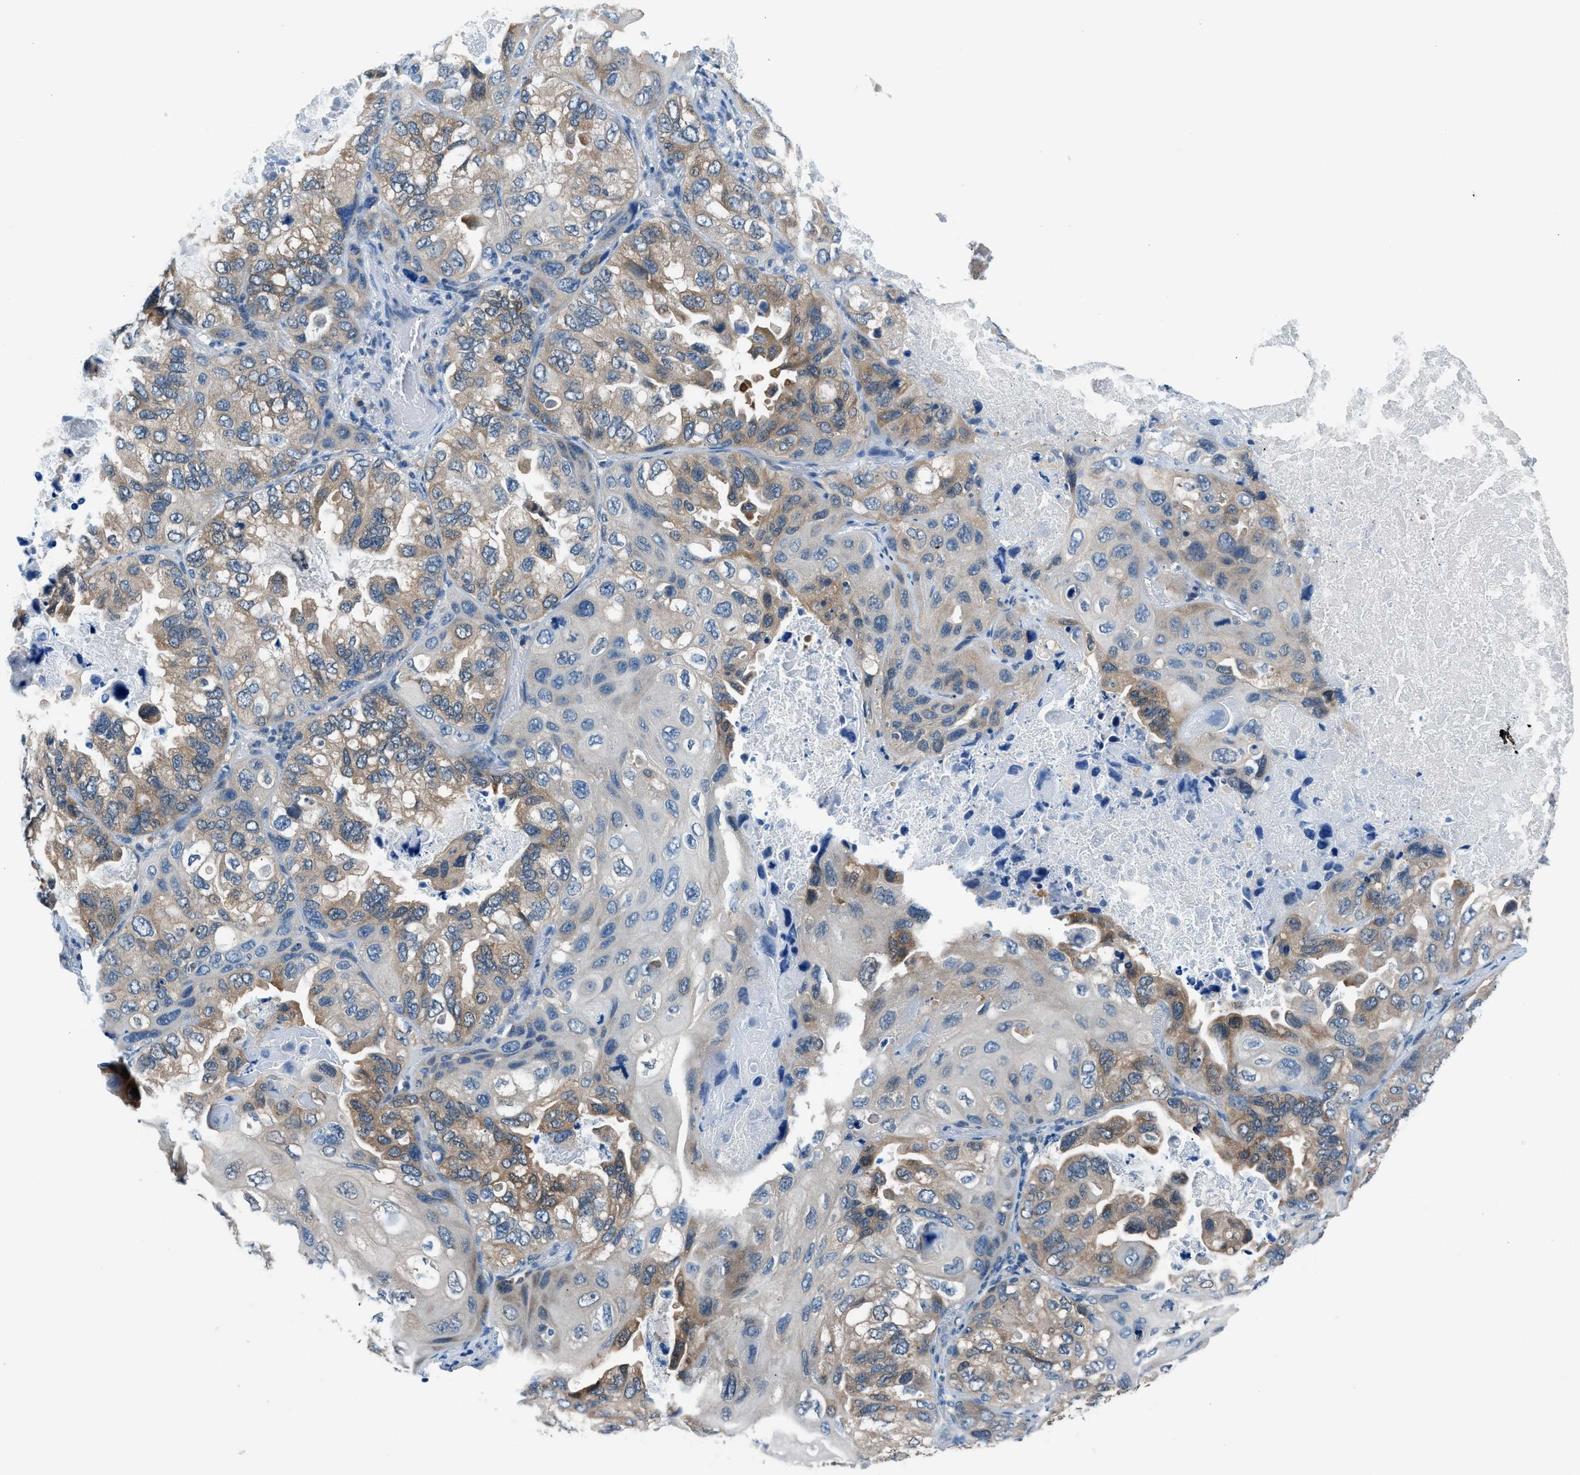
{"staining": {"intensity": "moderate", "quantity": "25%-75%", "location": "cytoplasmic/membranous"}, "tissue": "lung cancer", "cell_type": "Tumor cells", "image_type": "cancer", "snomed": [{"axis": "morphology", "description": "Squamous cell carcinoma, NOS"}, {"axis": "topography", "description": "Lung"}], "caption": "Immunohistochemistry of human lung cancer exhibits medium levels of moderate cytoplasmic/membranous staining in about 25%-75% of tumor cells. (IHC, brightfield microscopy, high magnification).", "gene": "ACP1", "patient": {"sex": "female", "age": 73}}